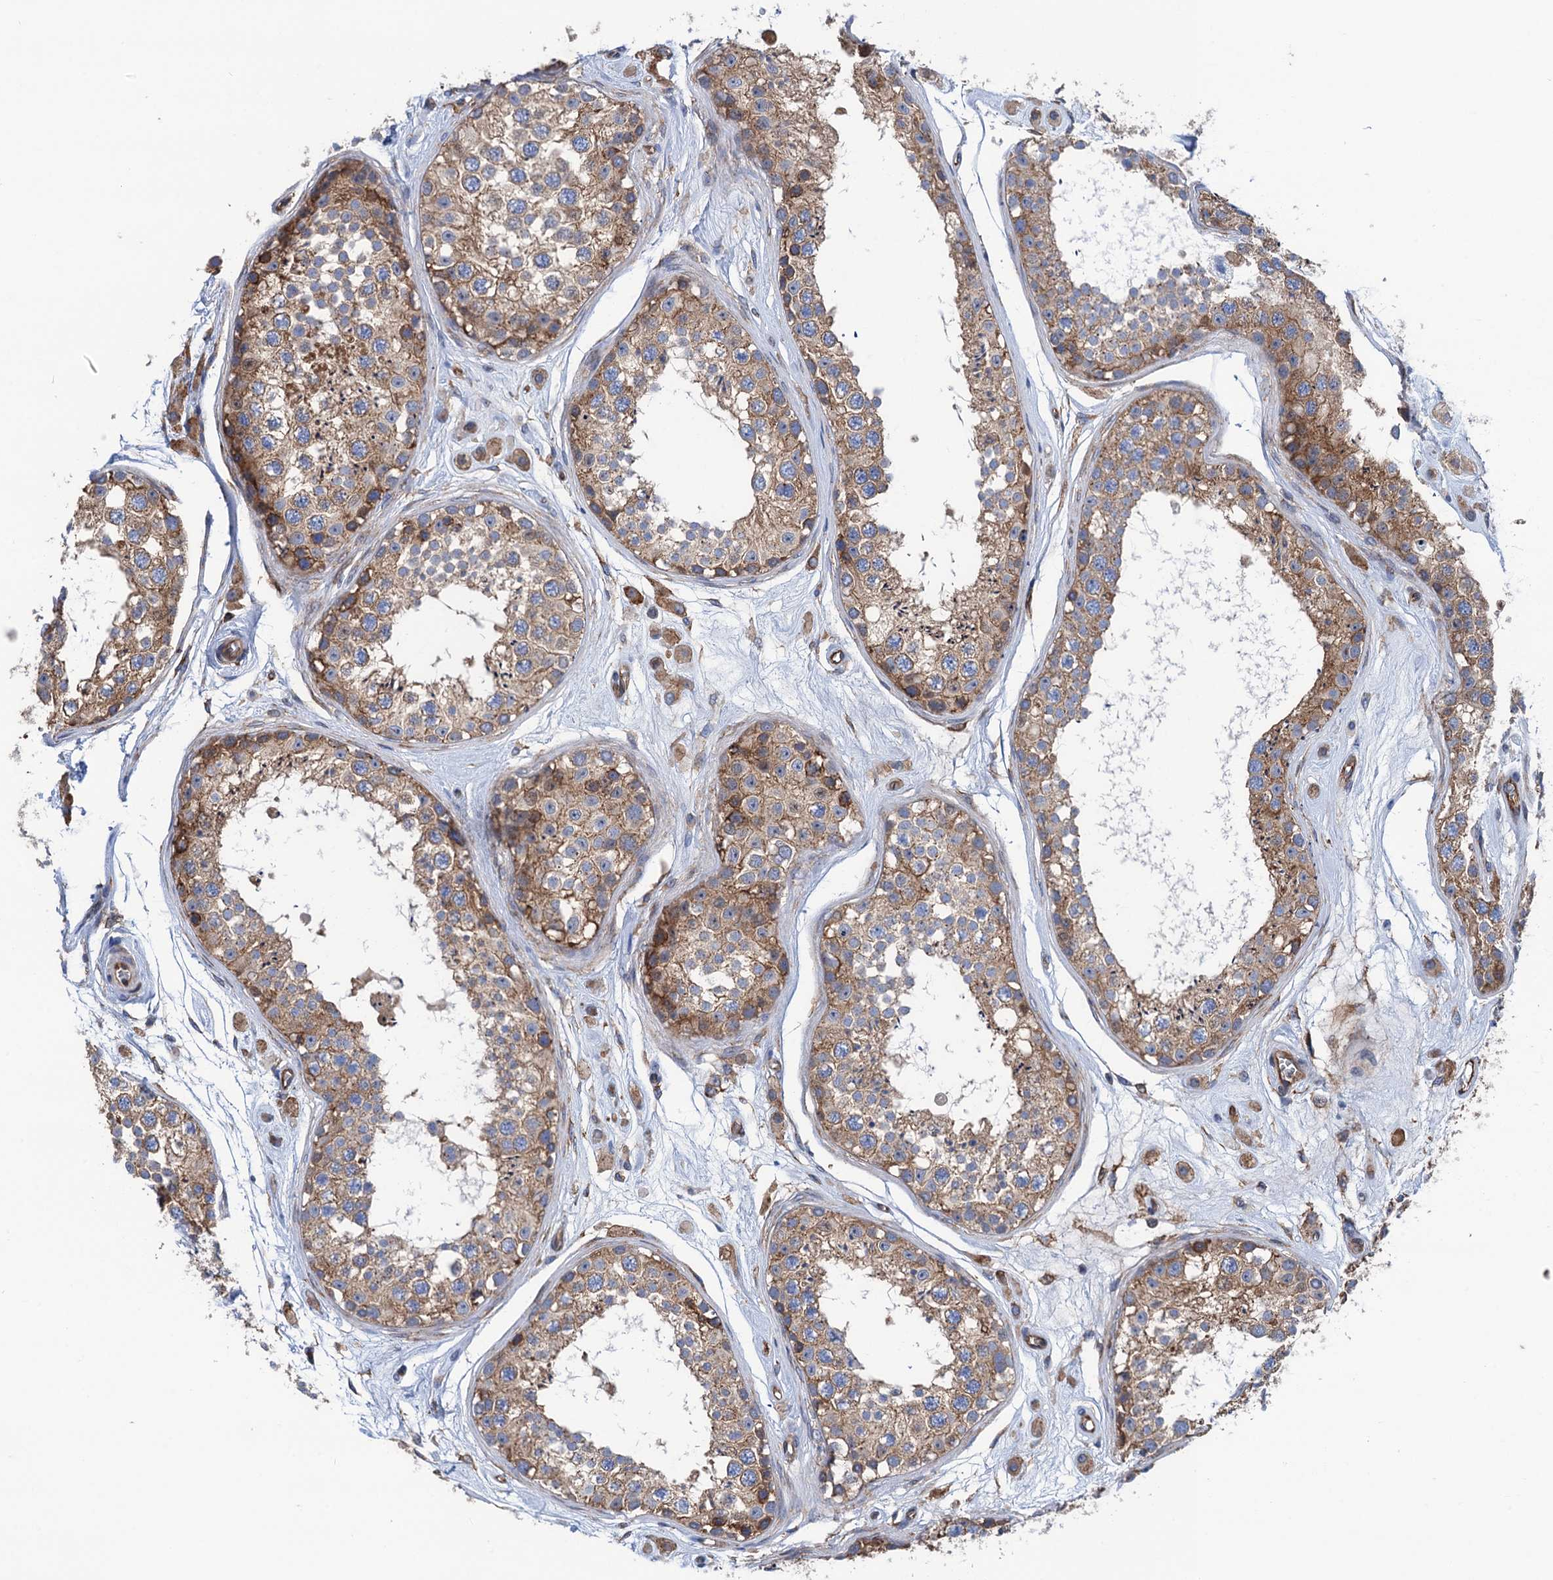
{"staining": {"intensity": "moderate", "quantity": ">75%", "location": "cytoplasmic/membranous"}, "tissue": "testis", "cell_type": "Cells in seminiferous ducts", "image_type": "normal", "snomed": [{"axis": "morphology", "description": "Normal tissue, NOS"}, {"axis": "topography", "description": "Testis"}], "caption": "Immunohistochemical staining of benign human testis demonstrates >75% levels of moderate cytoplasmic/membranous protein positivity in approximately >75% of cells in seminiferous ducts. (Brightfield microscopy of DAB IHC at high magnification).", "gene": "SLC12A7", "patient": {"sex": "male", "age": 25}}